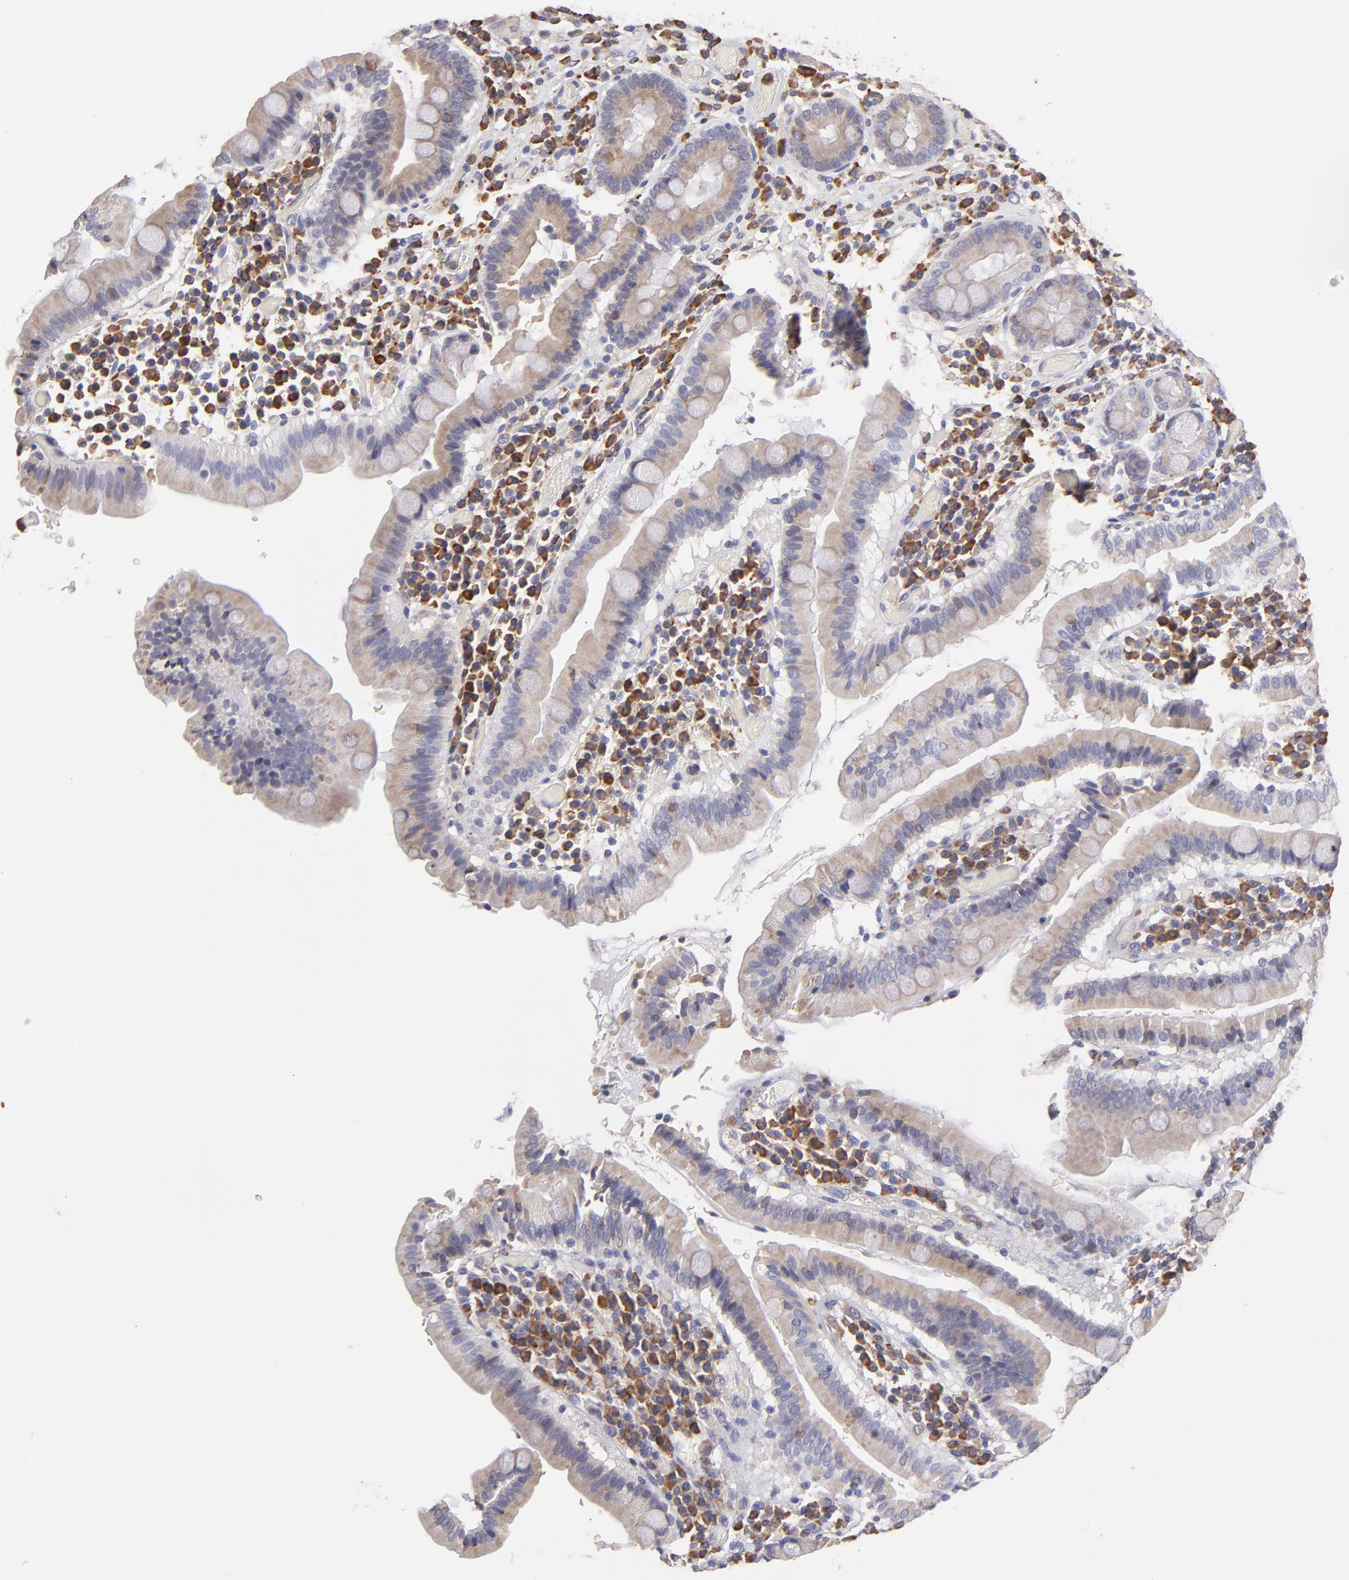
{"staining": {"intensity": "weak", "quantity": ">75%", "location": "cytoplasmic/membranous"}, "tissue": "duodenum", "cell_type": "Glandular cells", "image_type": "normal", "snomed": [{"axis": "morphology", "description": "Normal tissue, NOS"}, {"axis": "topography", "description": "Stomach, lower"}, {"axis": "topography", "description": "Duodenum"}], "caption": "Human duodenum stained with a brown dye shows weak cytoplasmic/membranous positive staining in about >75% of glandular cells.", "gene": "CALR", "patient": {"sex": "male", "age": 84}}